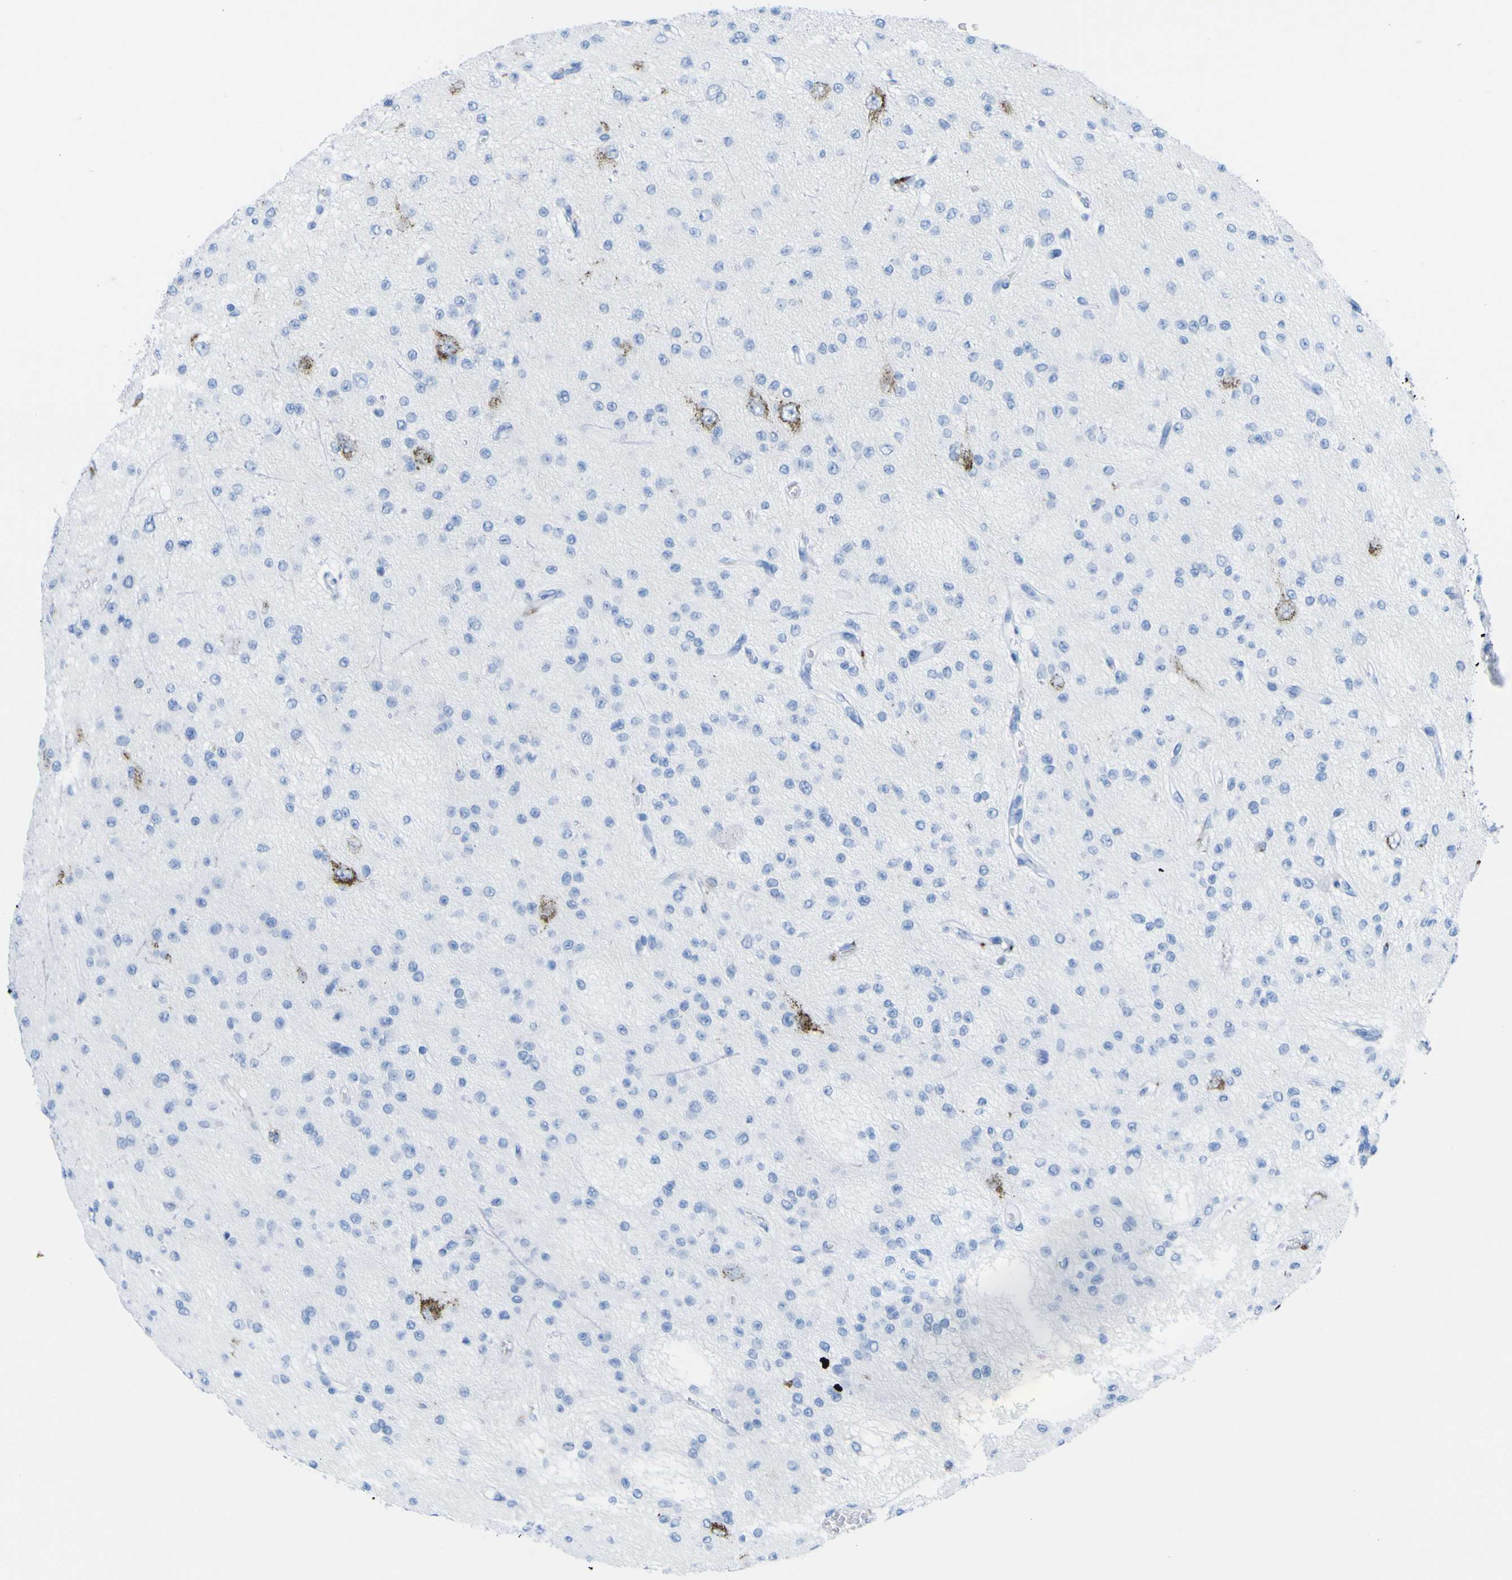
{"staining": {"intensity": "negative", "quantity": "none", "location": "none"}, "tissue": "glioma", "cell_type": "Tumor cells", "image_type": "cancer", "snomed": [{"axis": "morphology", "description": "Glioma, malignant, Low grade"}, {"axis": "topography", "description": "Brain"}], "caption": "Immunohistochemical staining of human malignant glioma (low-grade) displays no significant expression in tumor cells.", "gene": "PLD3", "patient": {"sex": "male", "age": 38}}